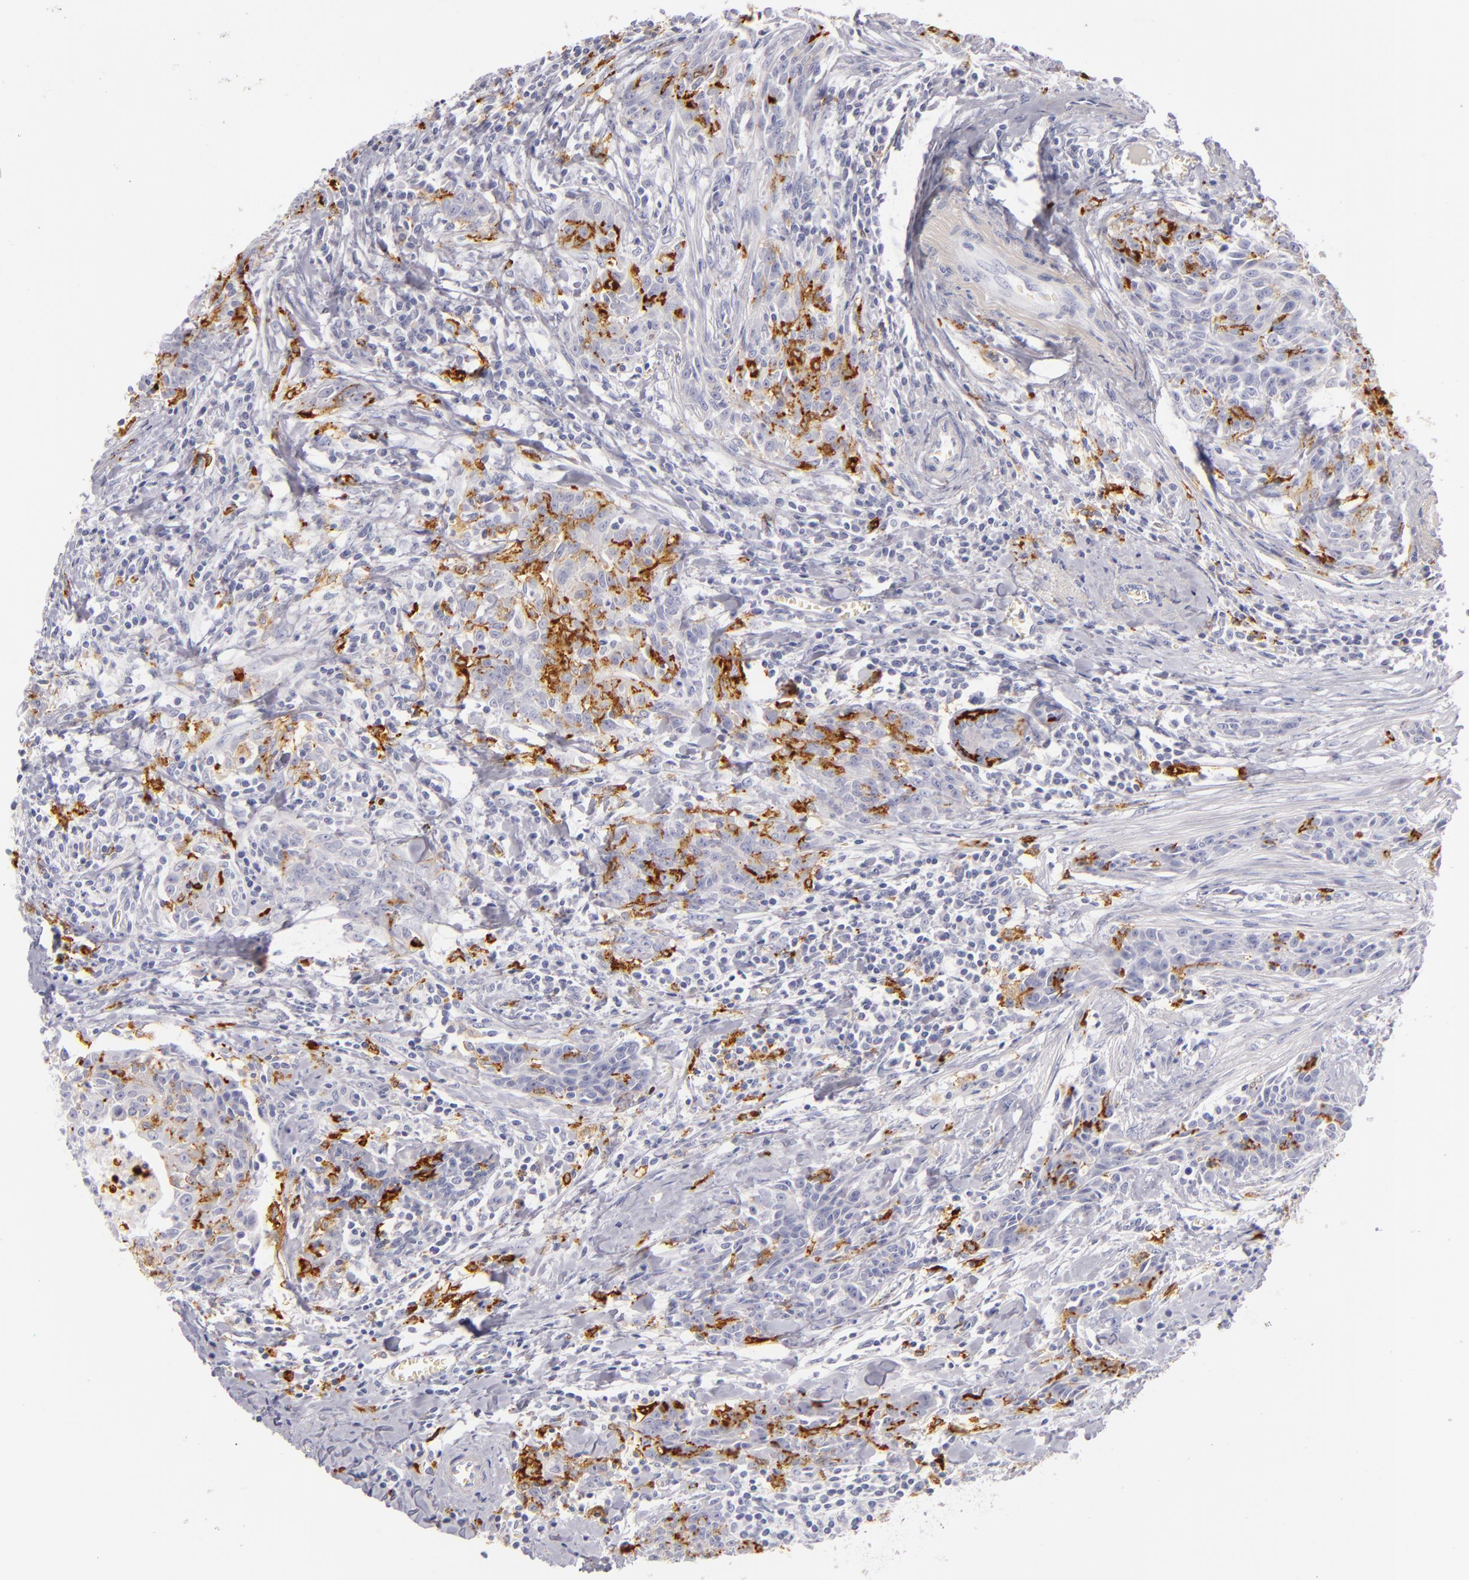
{"staining": {"intensity": "negative", "quantity": "none", "location": "none"}, "tissue": "breast cancer", "cell_type": "Tumor cells", "image_type": "cancer", "snomed": [{"axis": "morphology", "description": "Duct carcinoma"}, {"axis": "topography", "description": "Breast"}], "caption": "High power microscopy histopathology image of an immunohistochemistry histopathology image of invasive ductal carcinoma (breast), revealing no significant expression in tumor cells.", "gene": "CD207", "patient": {"sex": "female", "age": 50}}